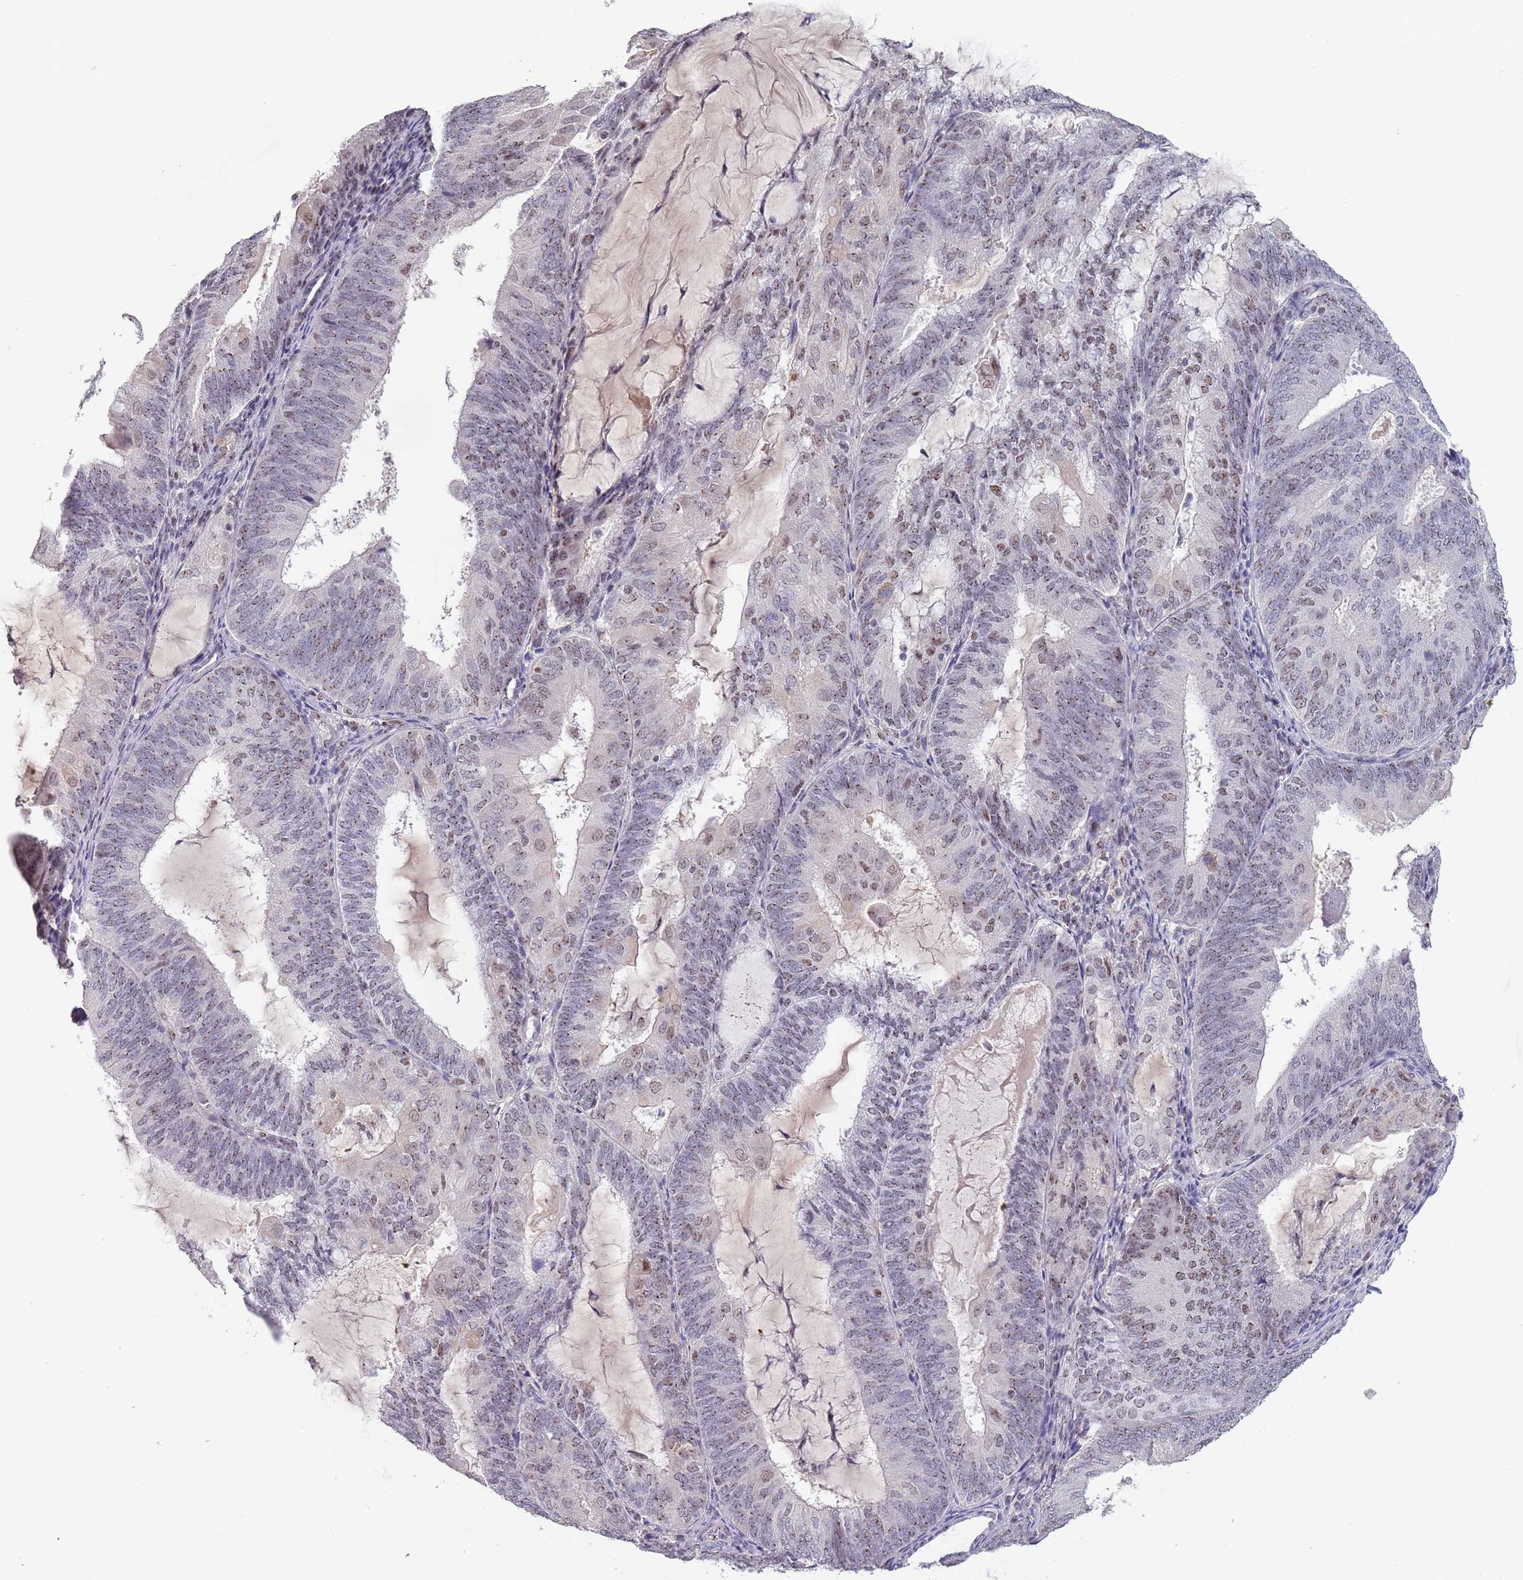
{"staining": {"intensity": "moderate", "quantity": "25%-75%", "location": "nuclear"}, "tissue": "endometrial cancer", "cell_type": "Tumor cells", "image_type": "cancer", "snomed": [{"axis": "morphology", "description": "Adenocarcinoma, NOS"}, {"axis": "topography", "description": "Endometrium"}], "caption": "Moderate nuclear protein expression is appreciated in approximately 25%-75% of tumor cells in endometrial adenocarcinoma.", "gene": "CIZ1", "patient": {"sex": "female", "age": 81}}